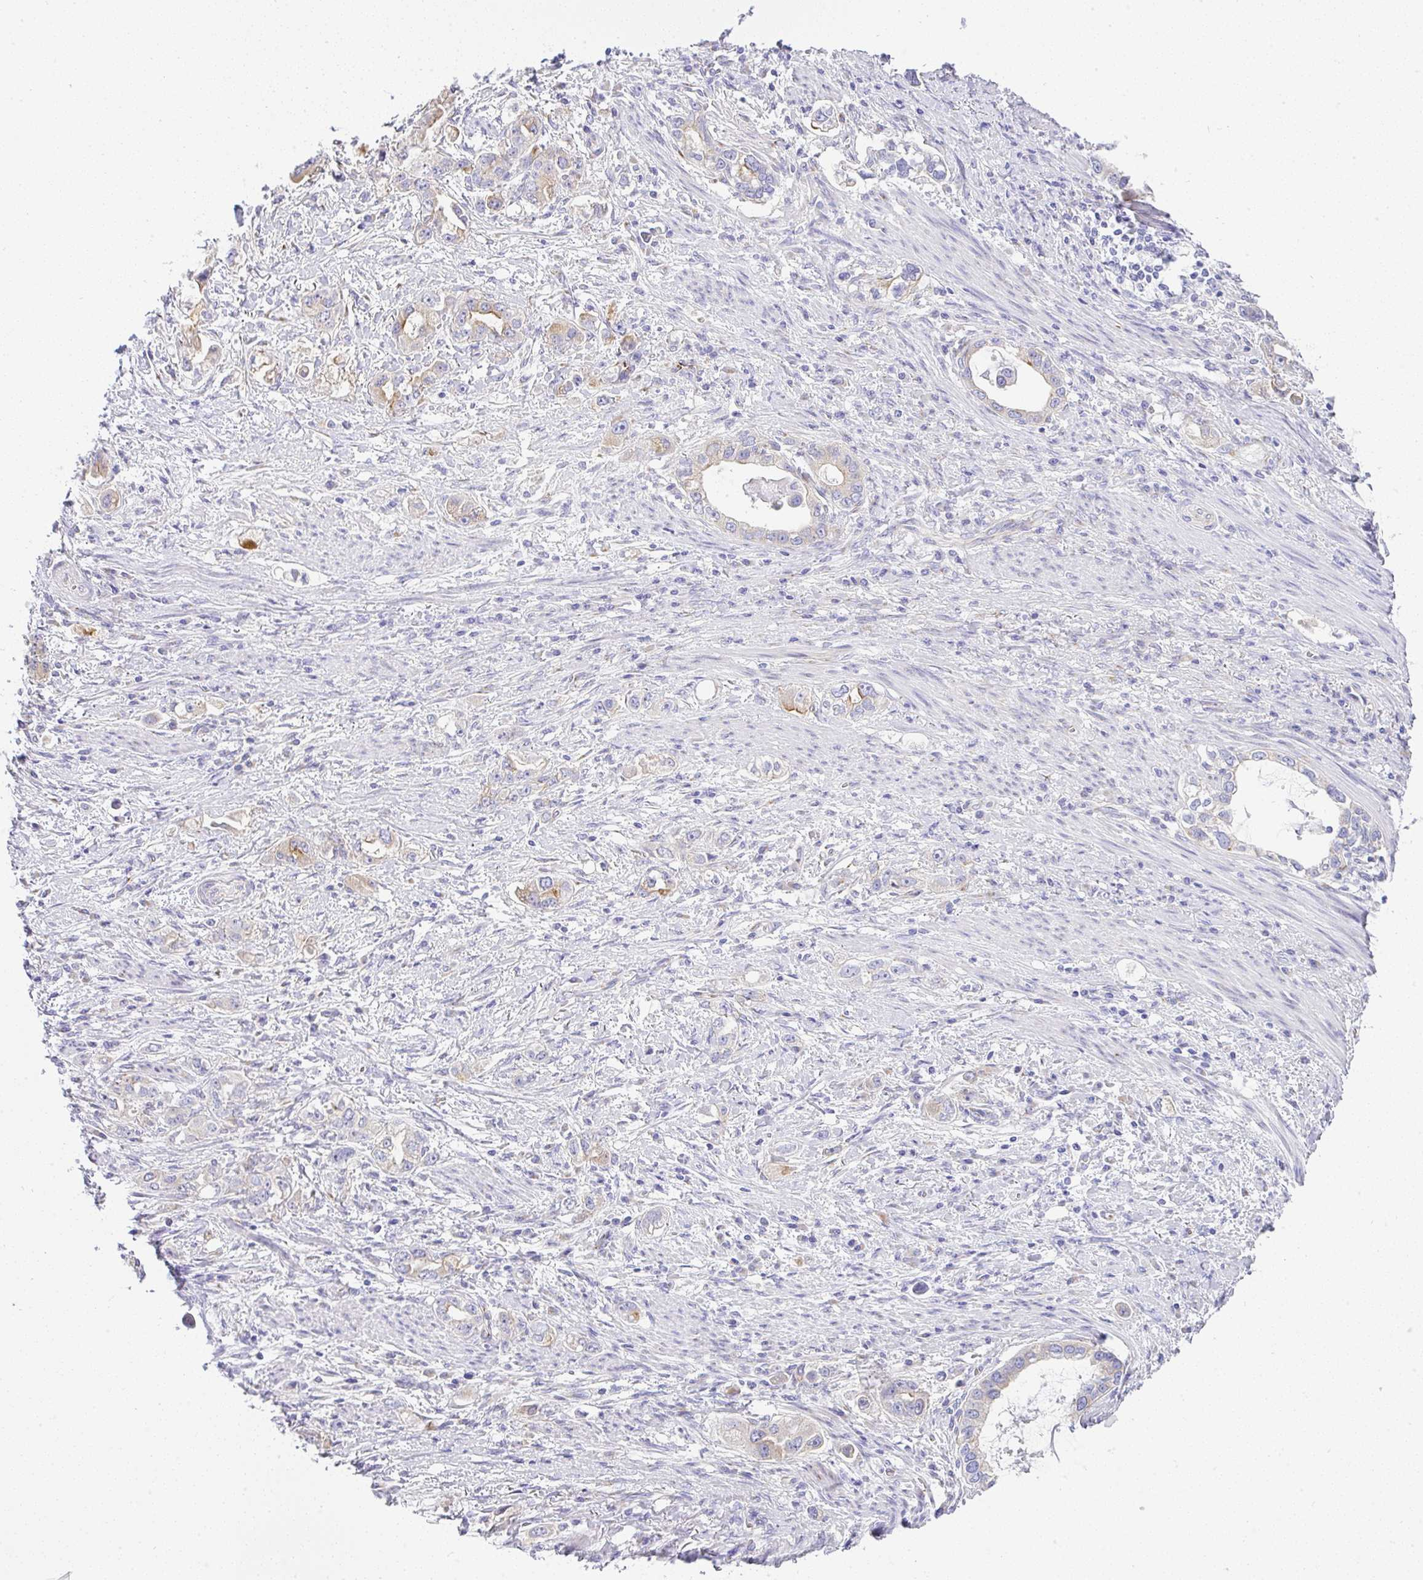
{"staining": {"intensity": "moderate", "quantity": "25%-75%", "location": "cytoplasmic/membranous"}, "tissue": "stomach cancer", "cell_type": "Tumor cells", "image_type": "cancer", "snomed": [{"axis": "morphology", "description": "Adenocarcinoma, NOS"}, {"axis": "topography", "description": "Stomach, lower"}], "caption": "Stomach cancer stained for a protein (brown) displays moderate cytoplasmic/membranous positive positivity in approximately 25%-75% of tumor cells.", "gene": "FAM177A1", "patient": {"sex": "female", "age": 93}}